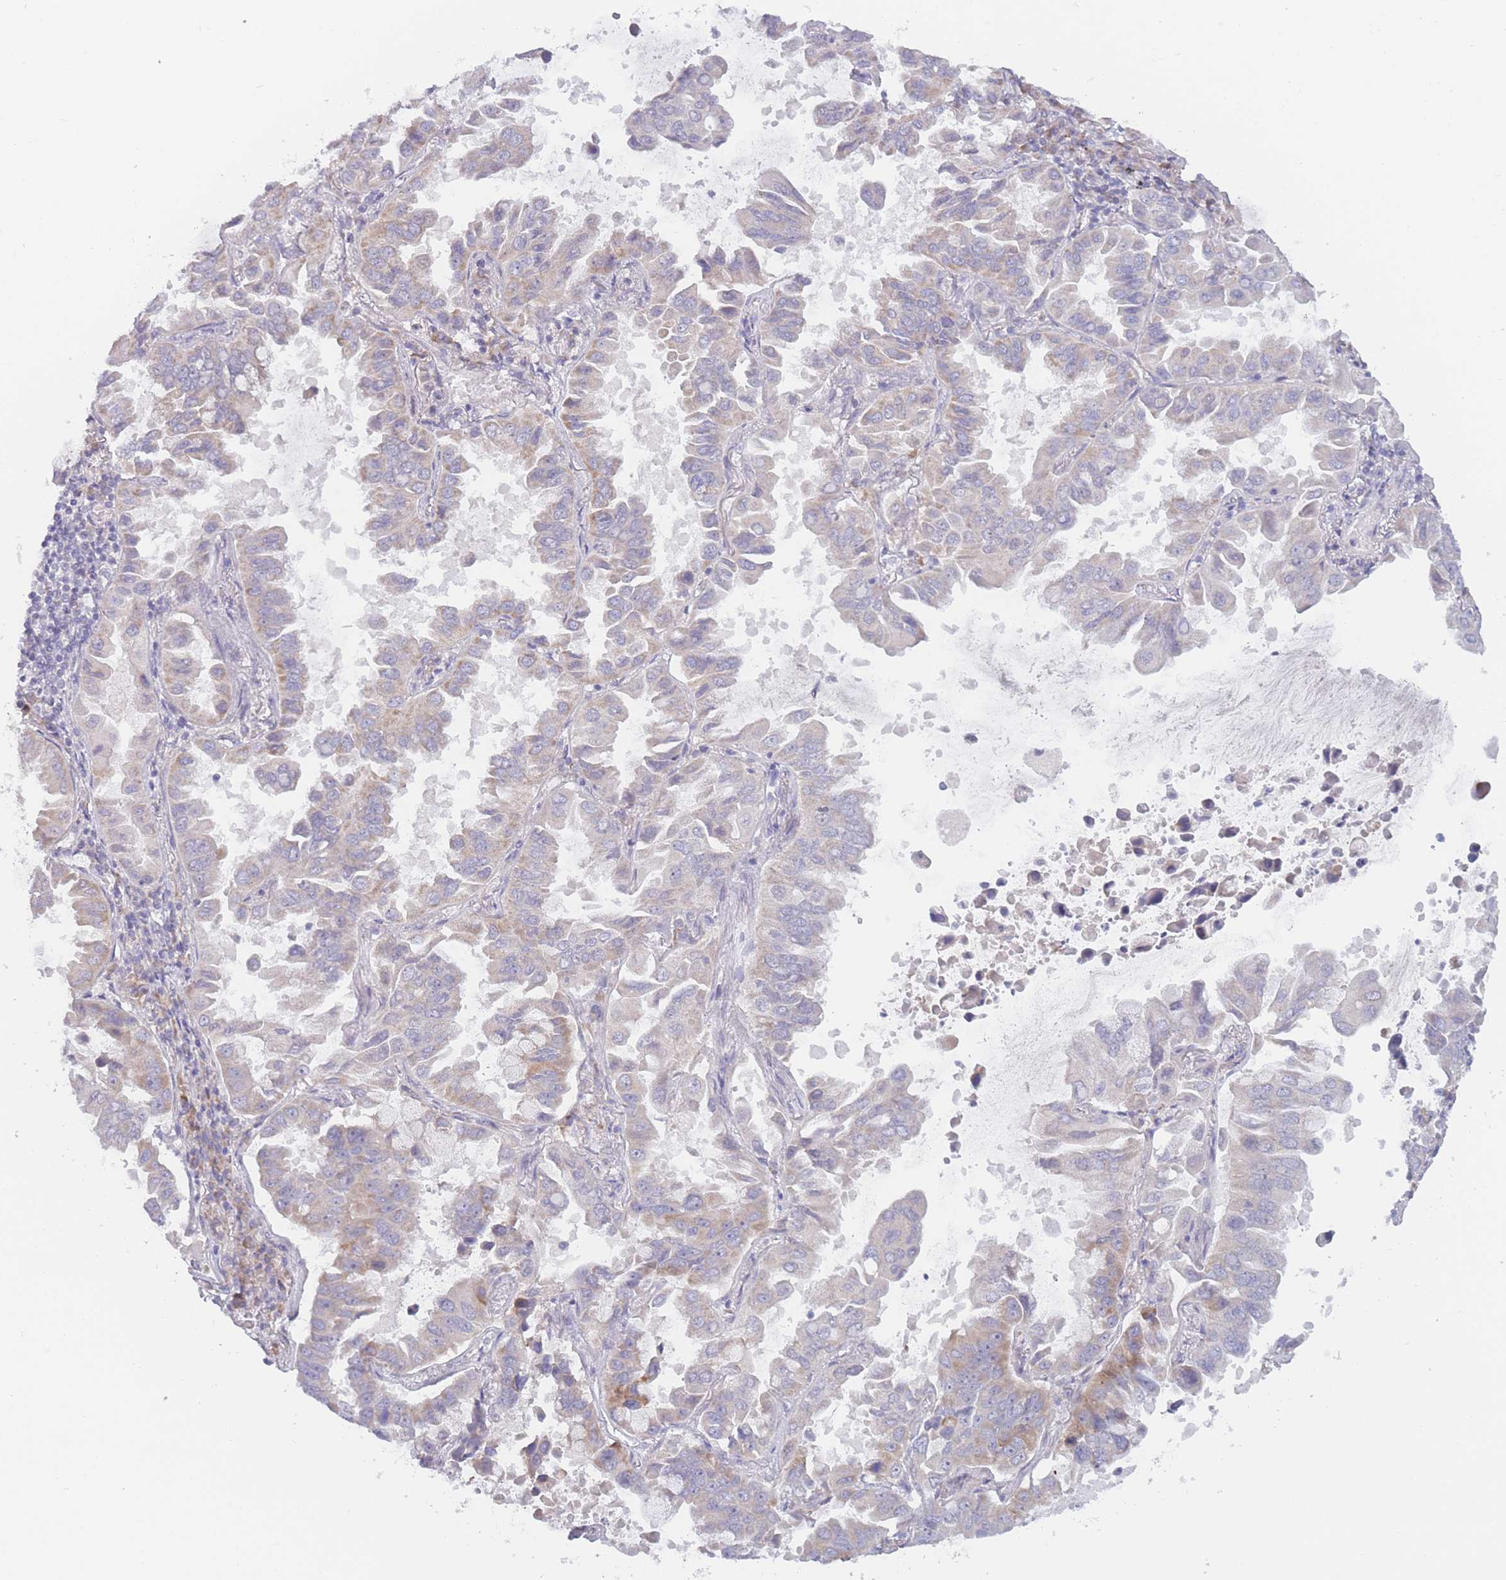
{"staining": {"intensity": "weak", "quantity": "<25%", "location": "cytoplasmic/membranous"}, "tissue": "lung cancer", "cell_type": "Tumor cells", "image_type": "cancer", "snomed": [{"axis": "morphology", "description": "Adenocarcinoma, NOS"}, {"axis": "topography", "description": "Lung"}], "caption": "Tumor cells are negative for protein expression in human adenocarcinoma (lung).", "gene": "FAM227B", "patient": {"sex": "male", "age": 64}}